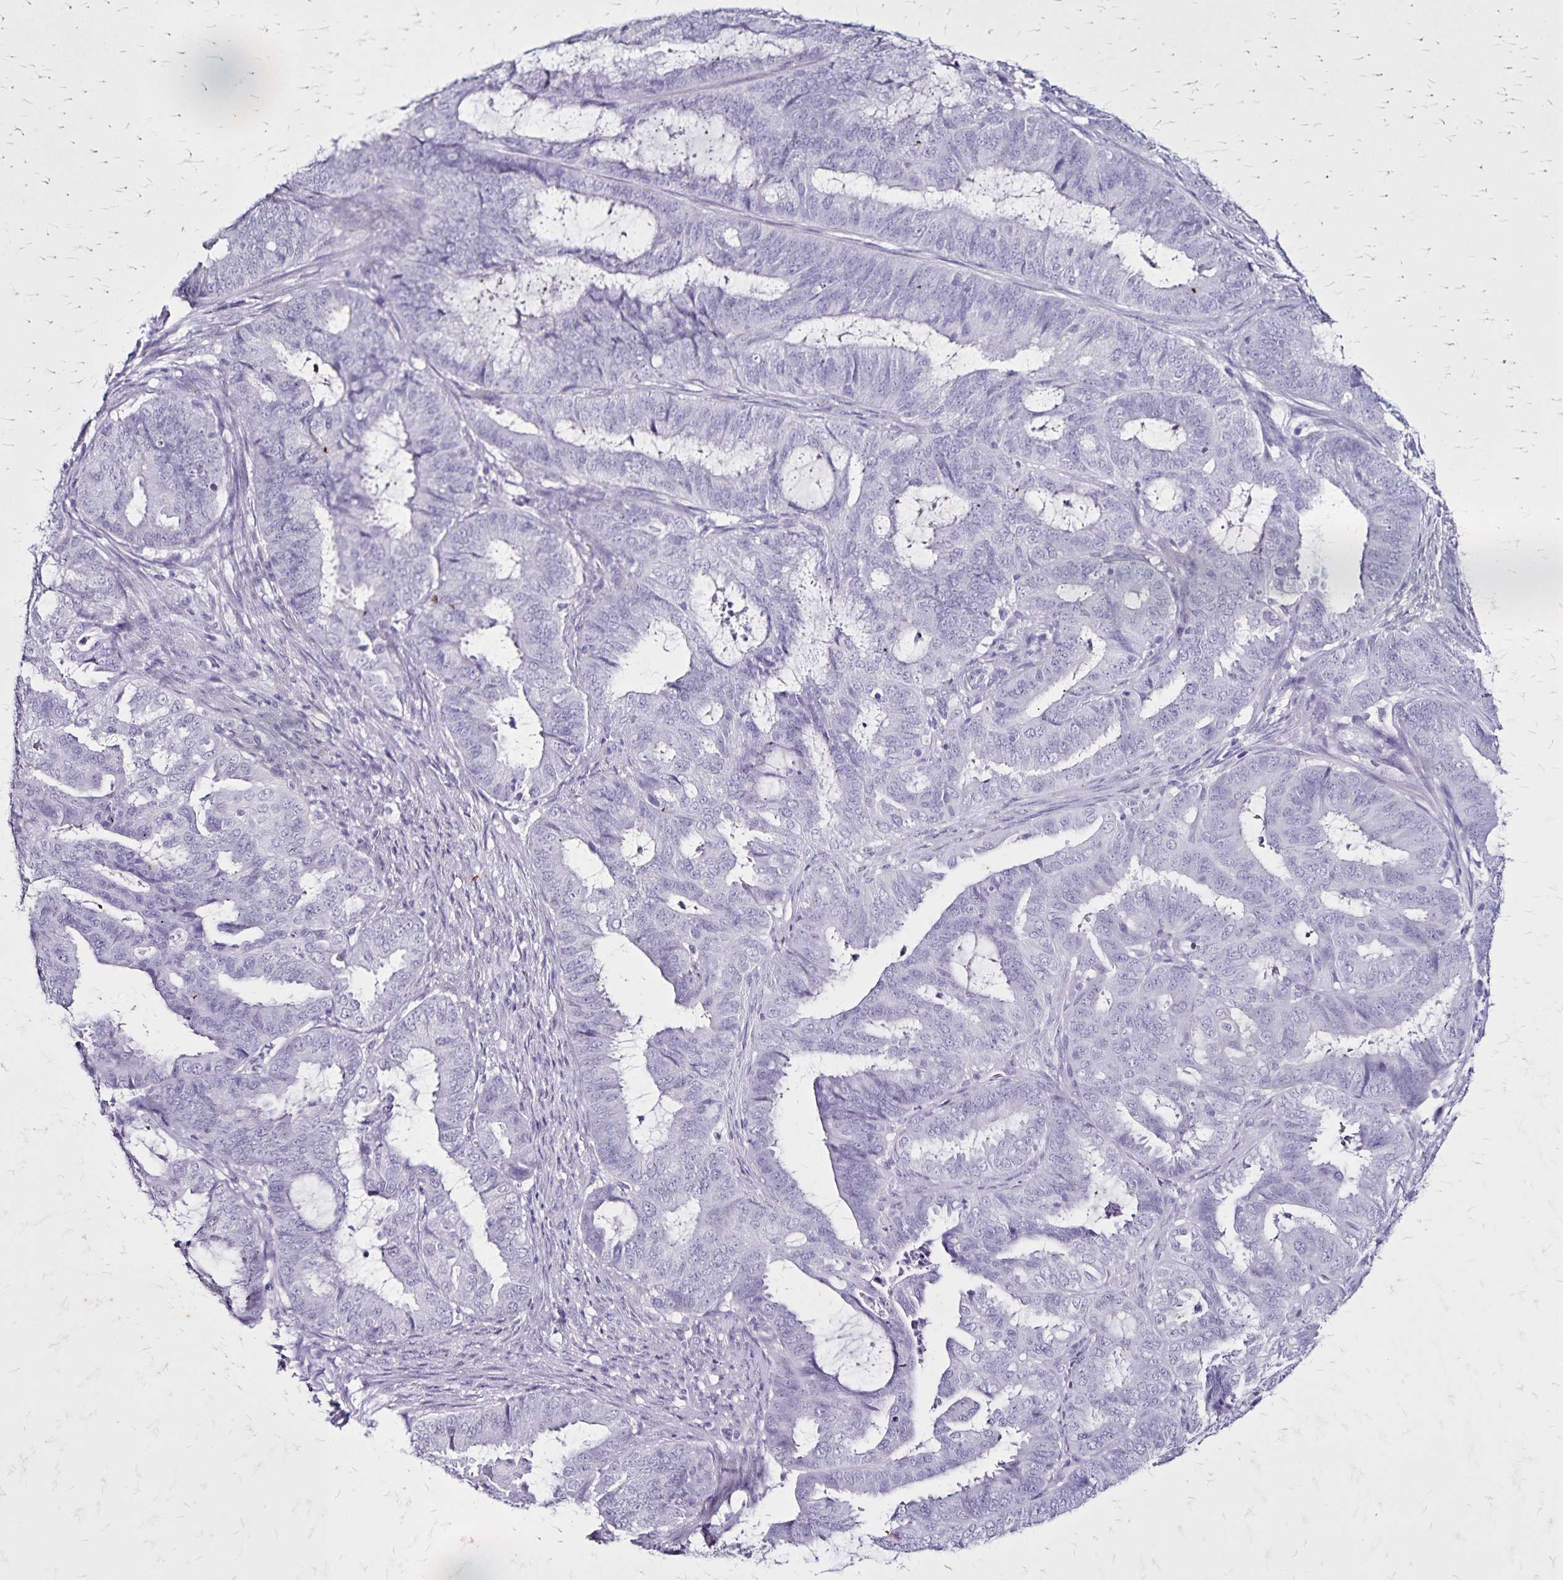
{"staining": {"intensity": "negative", "quantity": "none", "location": "none"}, "tissue": "endometrial cancer", "cell_type": "Tumor cells", "image_type": "cancer", "snomed": [{"axis": "morphology", "description": "Adenocarcinoma, NOS"}, {"axis": "topography", "description": "Endometrium"}], "caption": "Endometrial cancer (adenocarcinoma) was stained to show a protein in brown. There is no significant staining in tumor cells. Brightfield microscopy of immunohistochemistry stained with DAB (brown) and hematoxylin (blue), captured at high magnification.", "gene": "KRT2", "patient": {"sex": "female", "age": 51}}